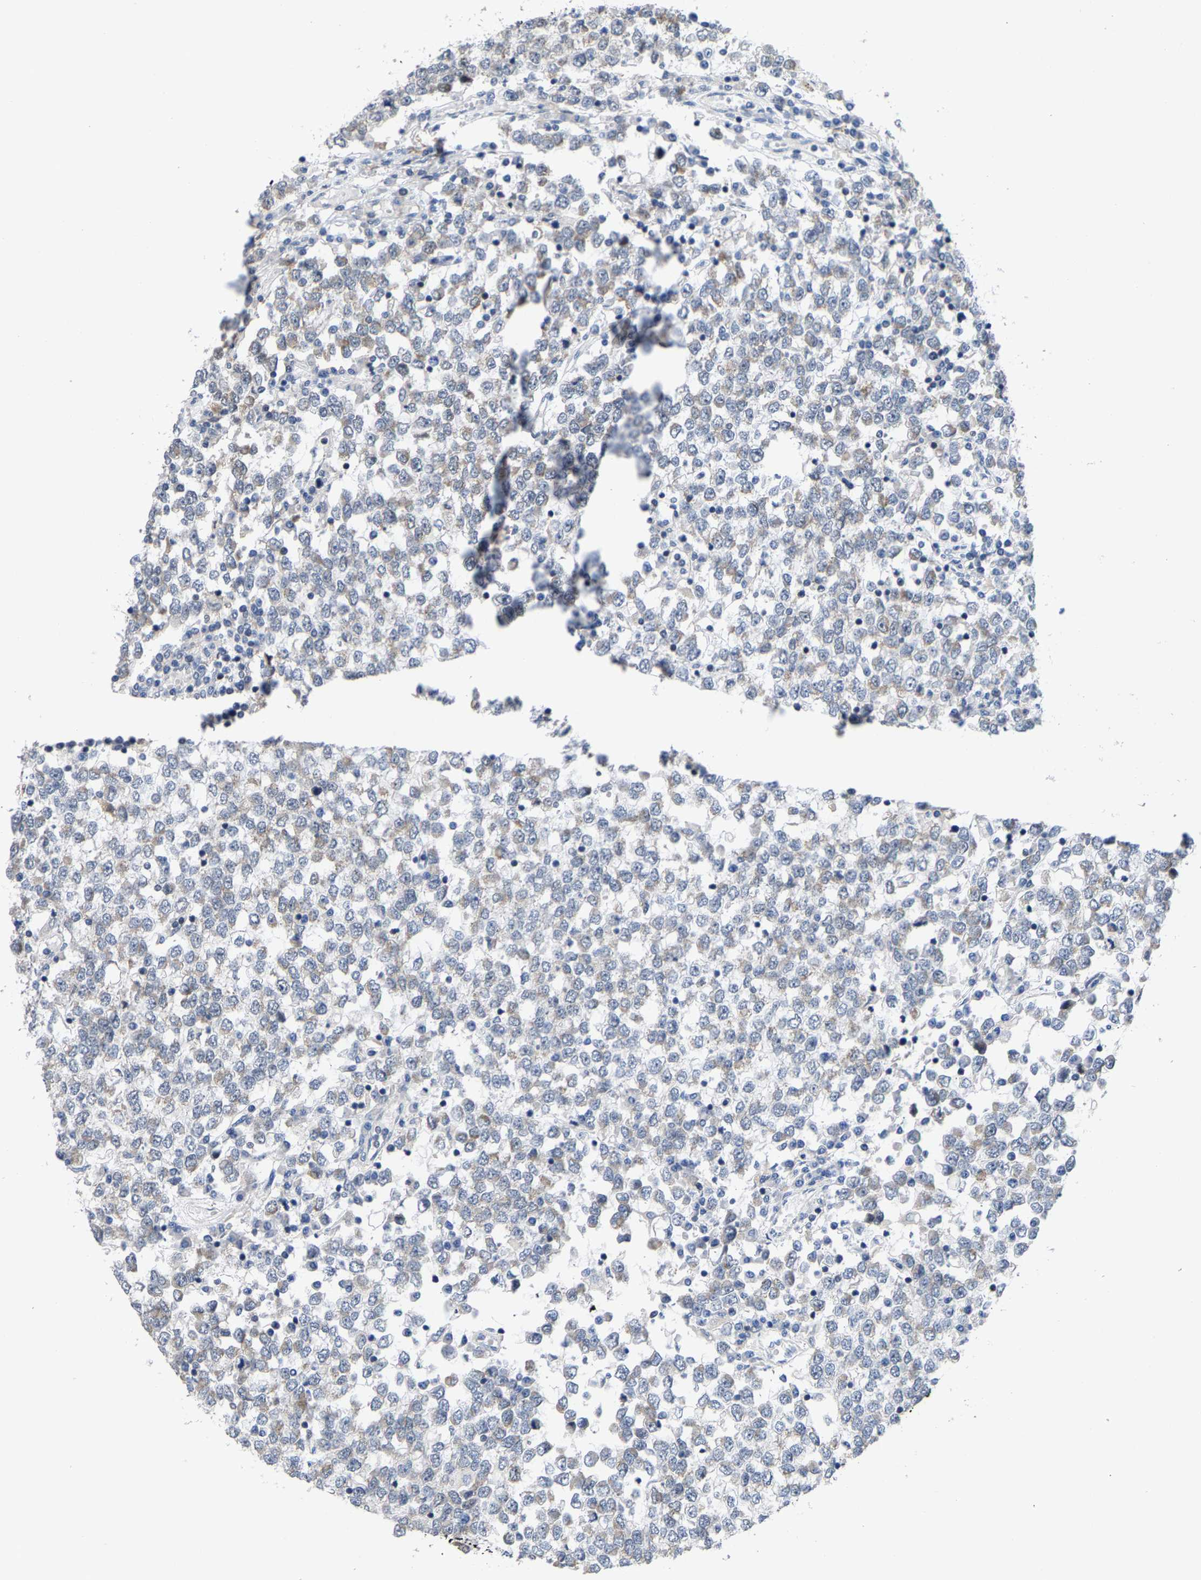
{"staining": {"intensity": "negative", "quantity": "none", "location": "none"}, "tissue": "testis cancer", "cell_type": "Tumor cells", "image_type": "cancer", "snomed": [{"axis": "morphology", "description": "Seminoma, NOS"}, {"axis": "topography", "description": "Testis"}], "caption": "High power microscopy image of an immunohistochemistry (IHC) image of seminoma (testis), revealing no significant expression in tumor cells.", "gene": "TDRKH", "patient": {"sex": "male", "age": 65}}